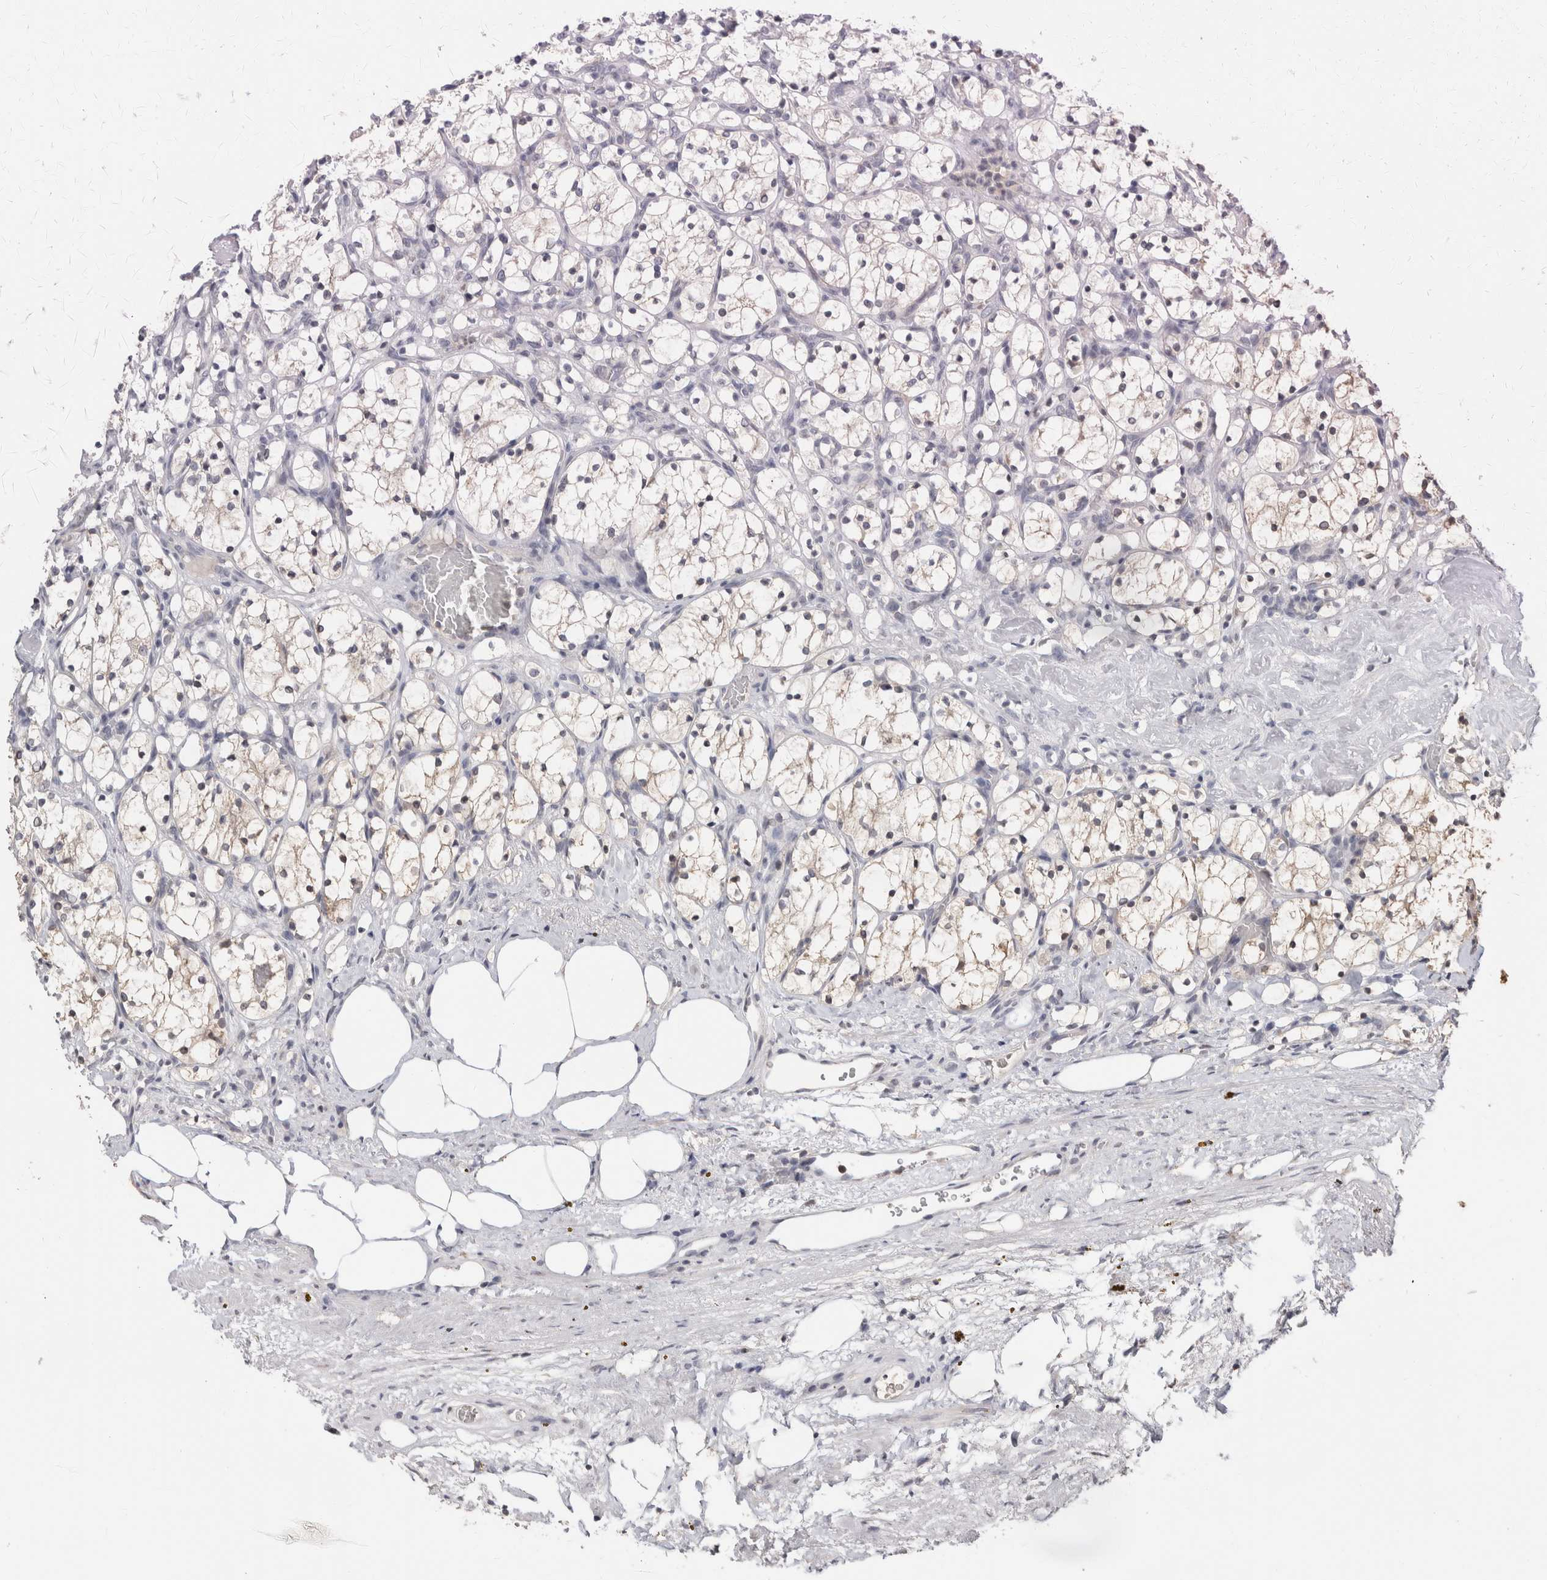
{"staining": {"intensity": "negative", "quantity": "none", "location": "none"}, "tissue": "renal cancer", "cell_type": "Tumor cells", "image_type": "cancer", "snomed": [{"axis": "morphology", "description": "Adenocarcinoma, NOS"}, {"axis": "topography", "description": "Kidney"}], "caption": "IHC of human renal adenocarcinoma shows no positivity in tumor cells.", "gene": "CRAT", "patient": {"sex": "female", "age": 69}}